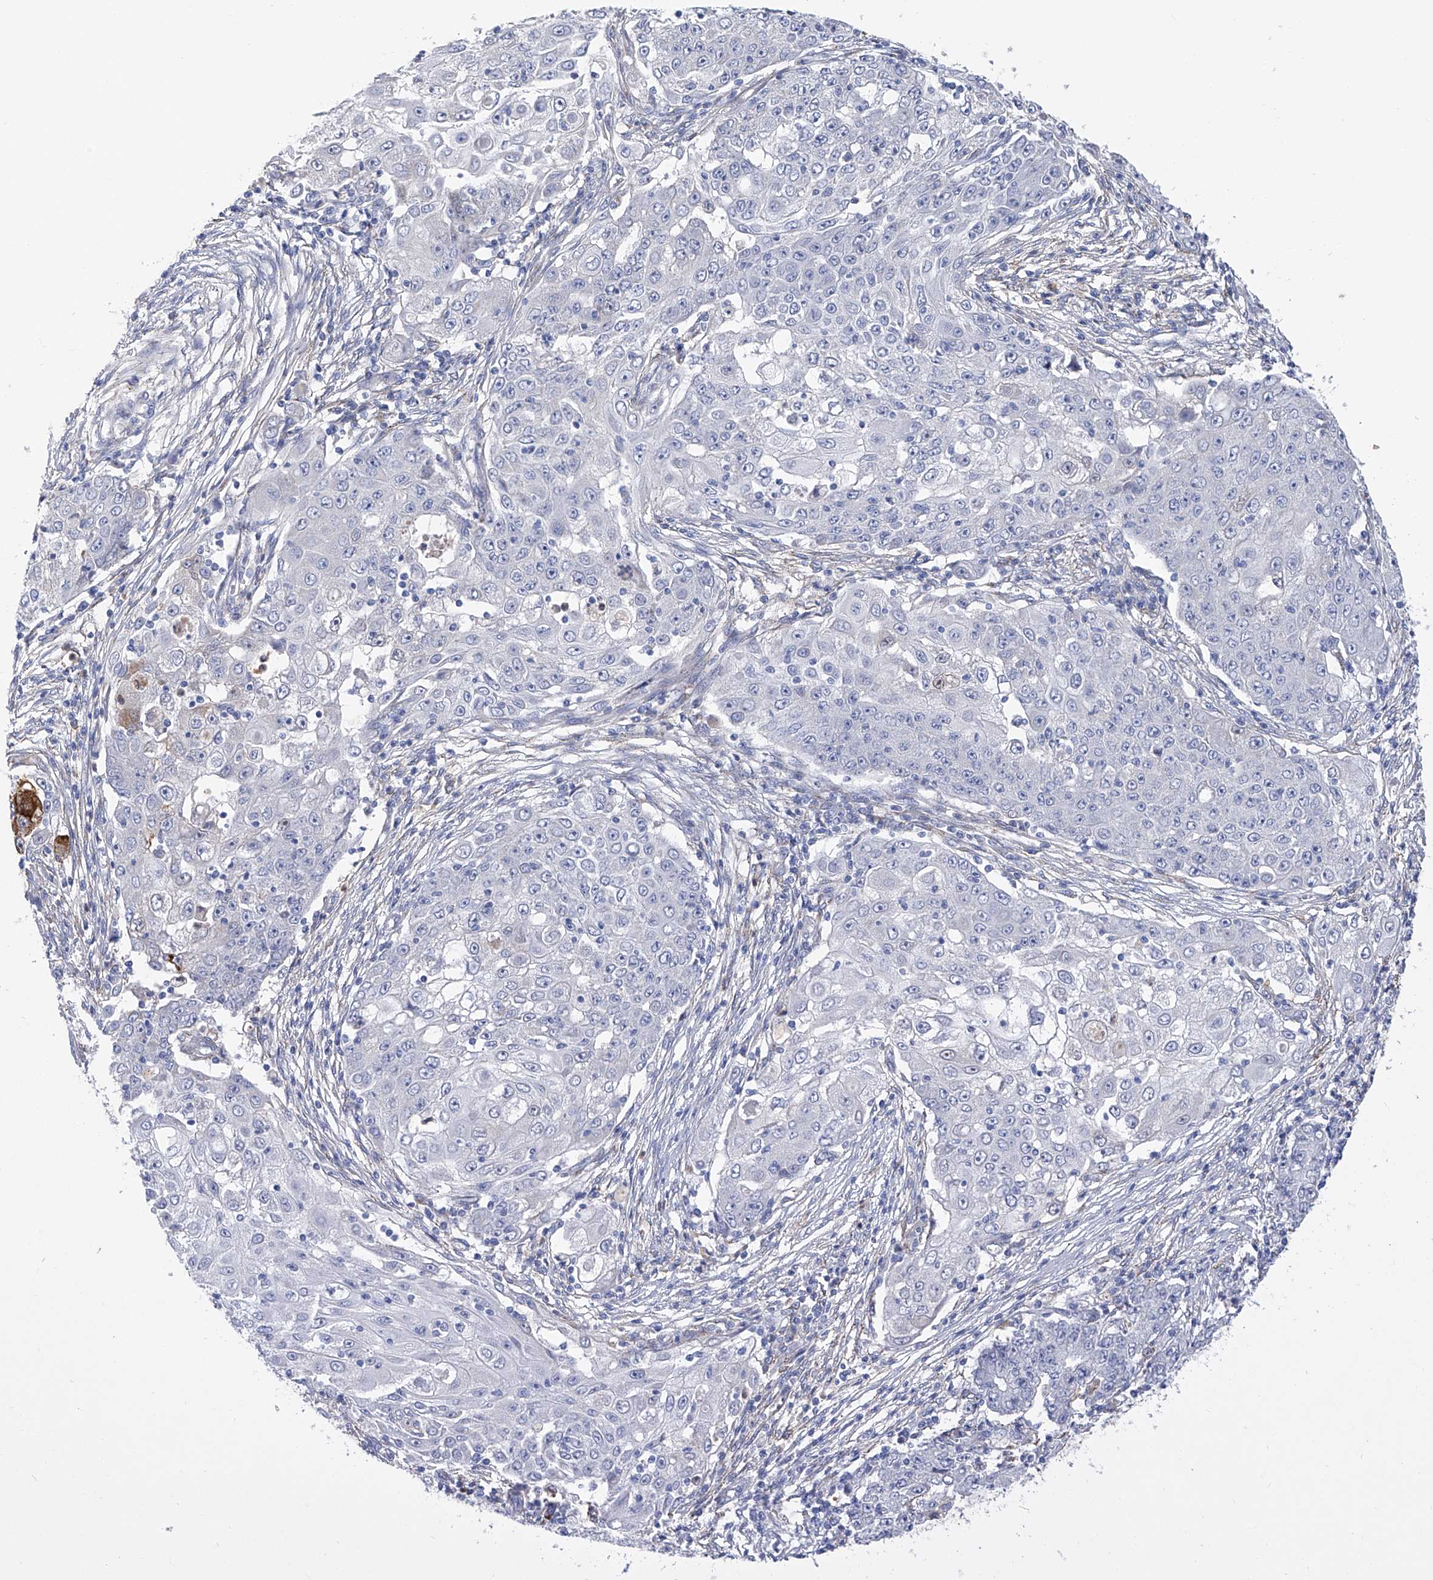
{"staining": {"intensity": "negative", "quantity": "none", "location": "none"}, "tissue": "ovarian cancer", "cell_type": "Tumor cells", "image_type": "cancer", "snomed": [{"axis": "morphology", "description": "Carcinoma, endometroid"}, {"axis": "topography", "description": "Ovary"}], "caption": "DAB (3,3'-diaminobenzidine) immunohistochemical staining of human ovarian cancer exhibits no significant expression in tumor cells.", "gene": "PHF20", "patient": {"sex": "female", "age": 42}}